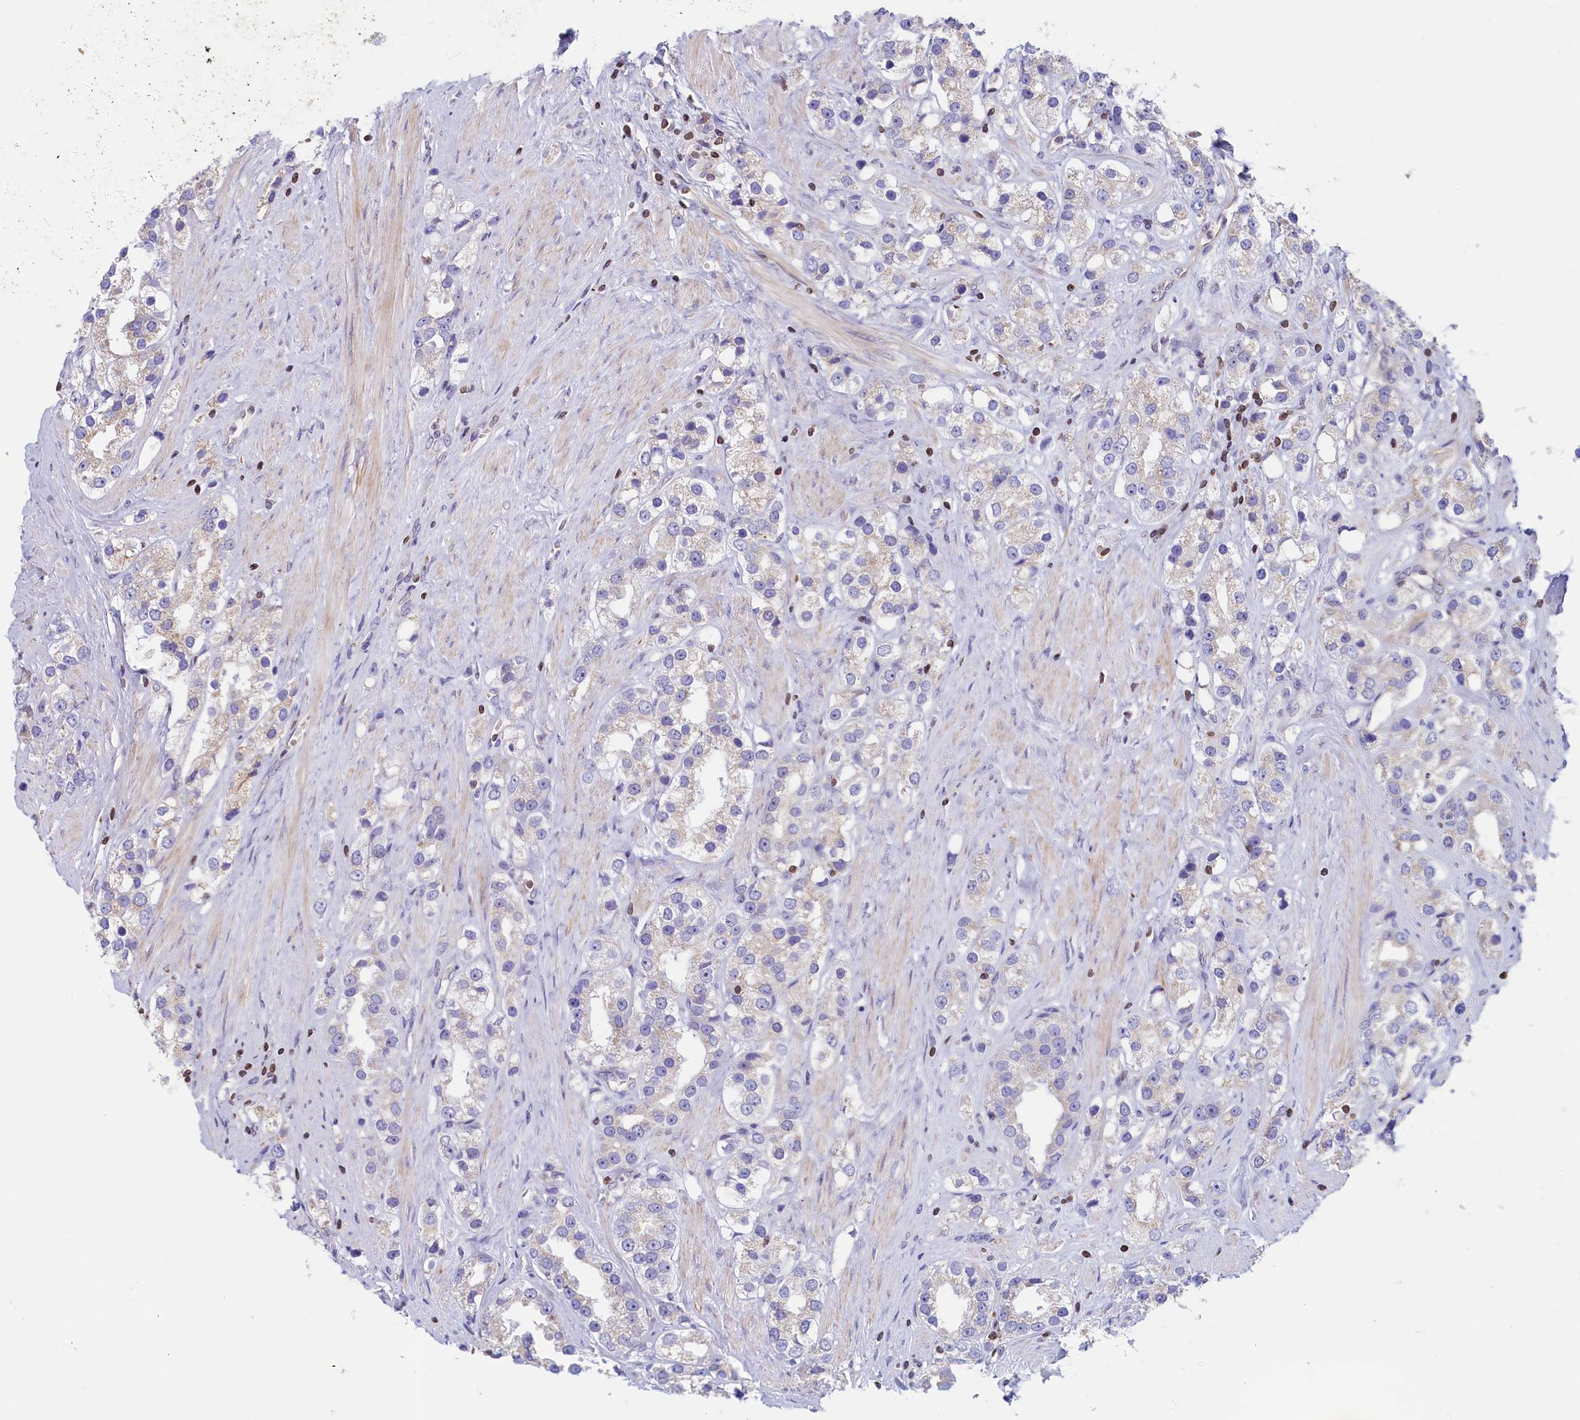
{"staining": {"intensity": "negative", "quantity": "none", "location": "none"}, "tissue": "prostate cancer", "cell_type": "Tumor cells", "image_type": "cancer", "snomed": [{"axis": "morphology", "description": "Adenocarcinoma, NOS"}, {"axis": "topography", "description": "Prostate"}], "caption": "Tumor cells show no significant positivity in prostate adenocarcinoma.", "gene": "TRAF3IP3", "patient": {"sex": "male", "age": 79}}